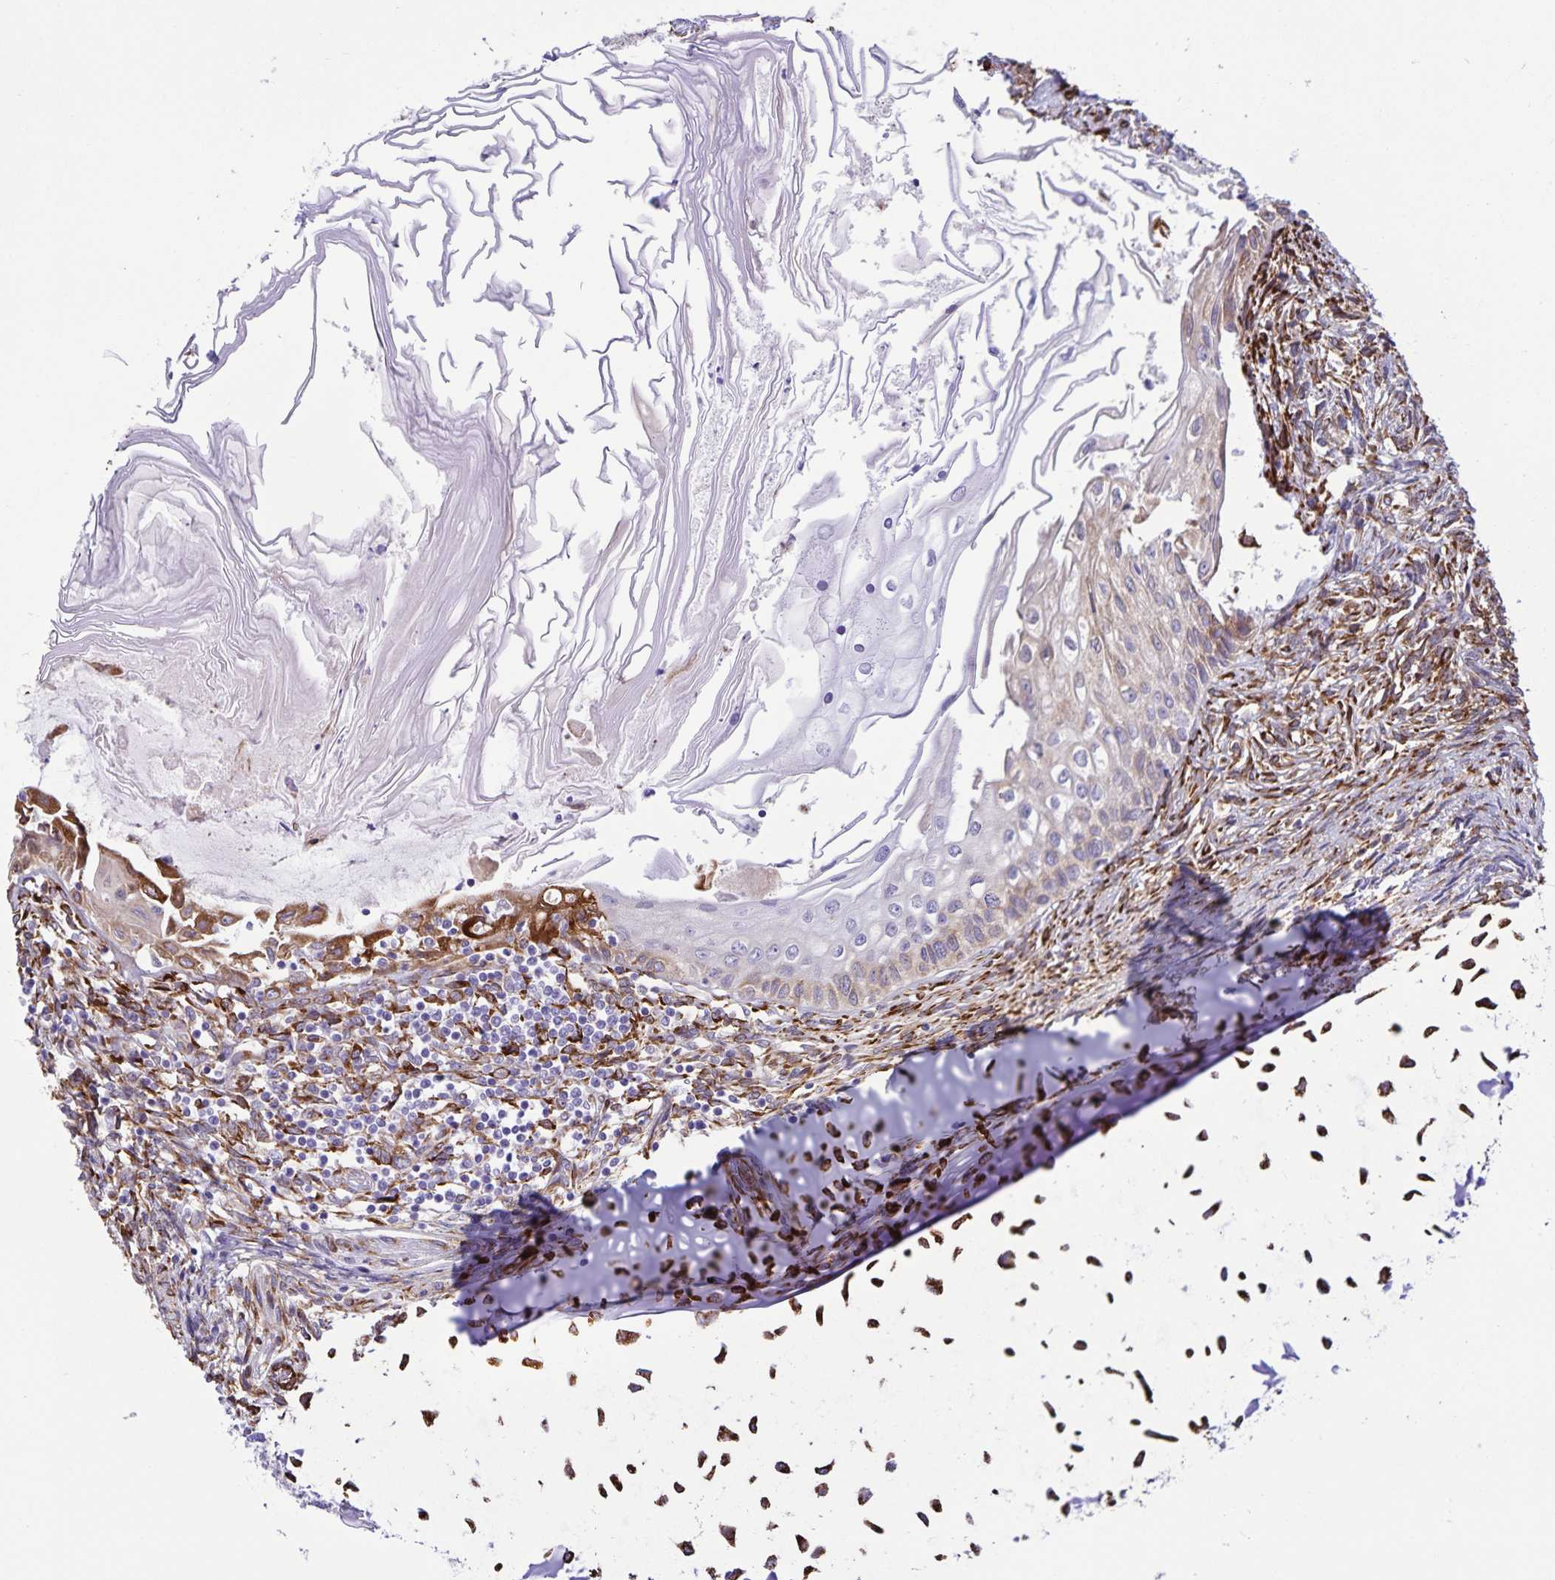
{"staining": {"intensity": "moderate", "quantity": "25%-75%", "location": "cytoplasmic/membranous"}, "tissue": "testis cancer", "cell_type": "Tumor cells", "image_type": "cancer", "snomed": [{"axis": "morphology", "description": "Carcinoma, Embryonal, NOS"}, {"axis": "topography", "description": "Testis"}], "caption": "Human testis cancer stained for a protein (brown) displays moderate cytoplasmic/membranous positive expression in approximately 25%-75% of tumor cells.", "gene": "RCN1", "patient": {"sex": "male", "age": 37}}